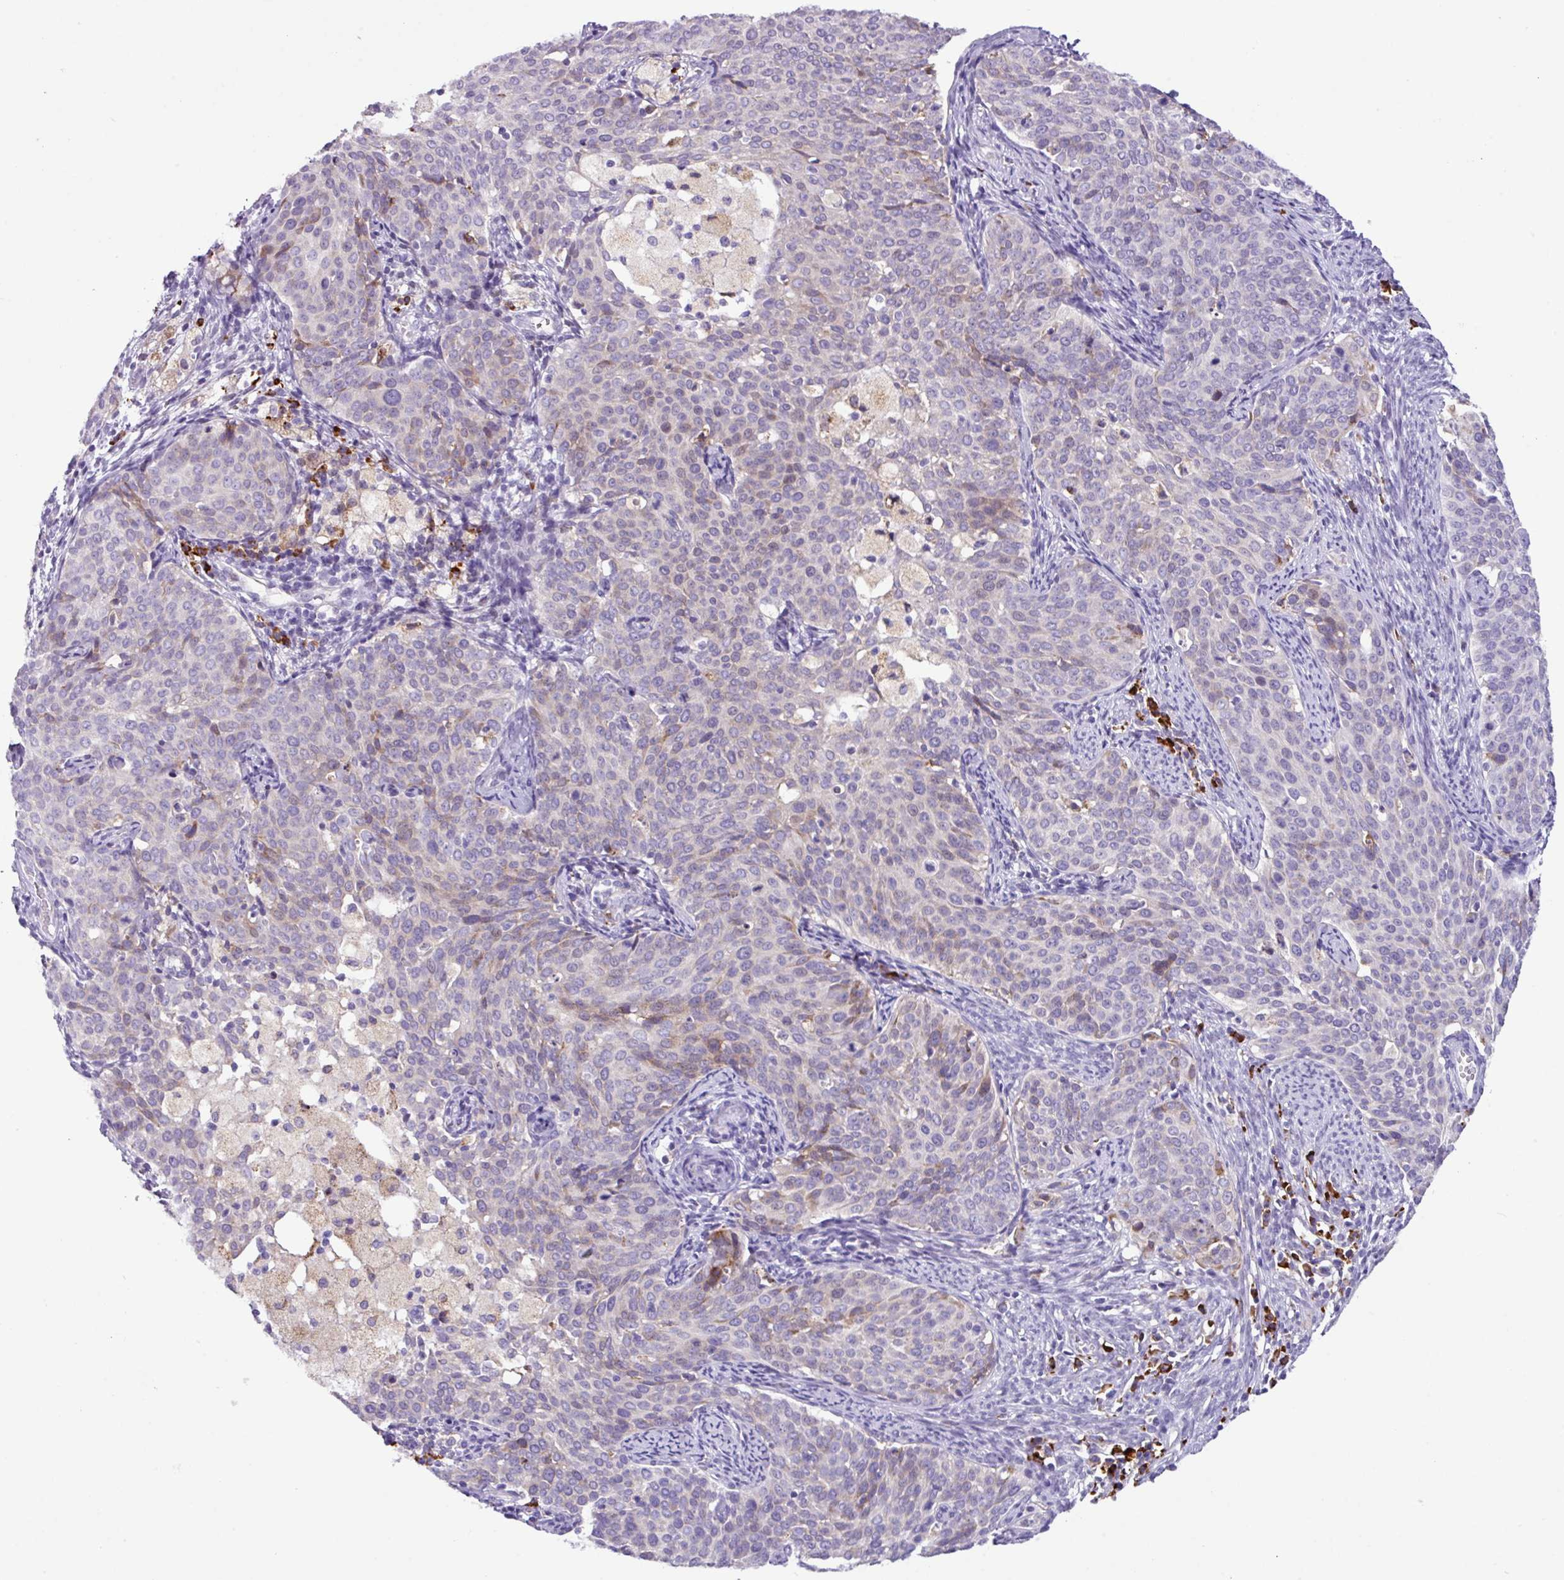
{"staining": {"intensity": "weak", "quantity": "<25%", "location": "cytoplasmic/membranous"}, "tissue": "cervical cancer", "cell_type": "Tumor cells", "image_type": "cancer", "snomed": [{"axis": "morphology", "description": "Squamous cell carcinoma, NOS"}, {"axis": "topography", "description": "Cervix"}], "caption": "This is an immunohistochemistry micrograph of cervical squamous cell carcinoma. There is no positivity in tumor cells.", "gene": "RGS21", "patient": {"sex": "female", "age": 44}}